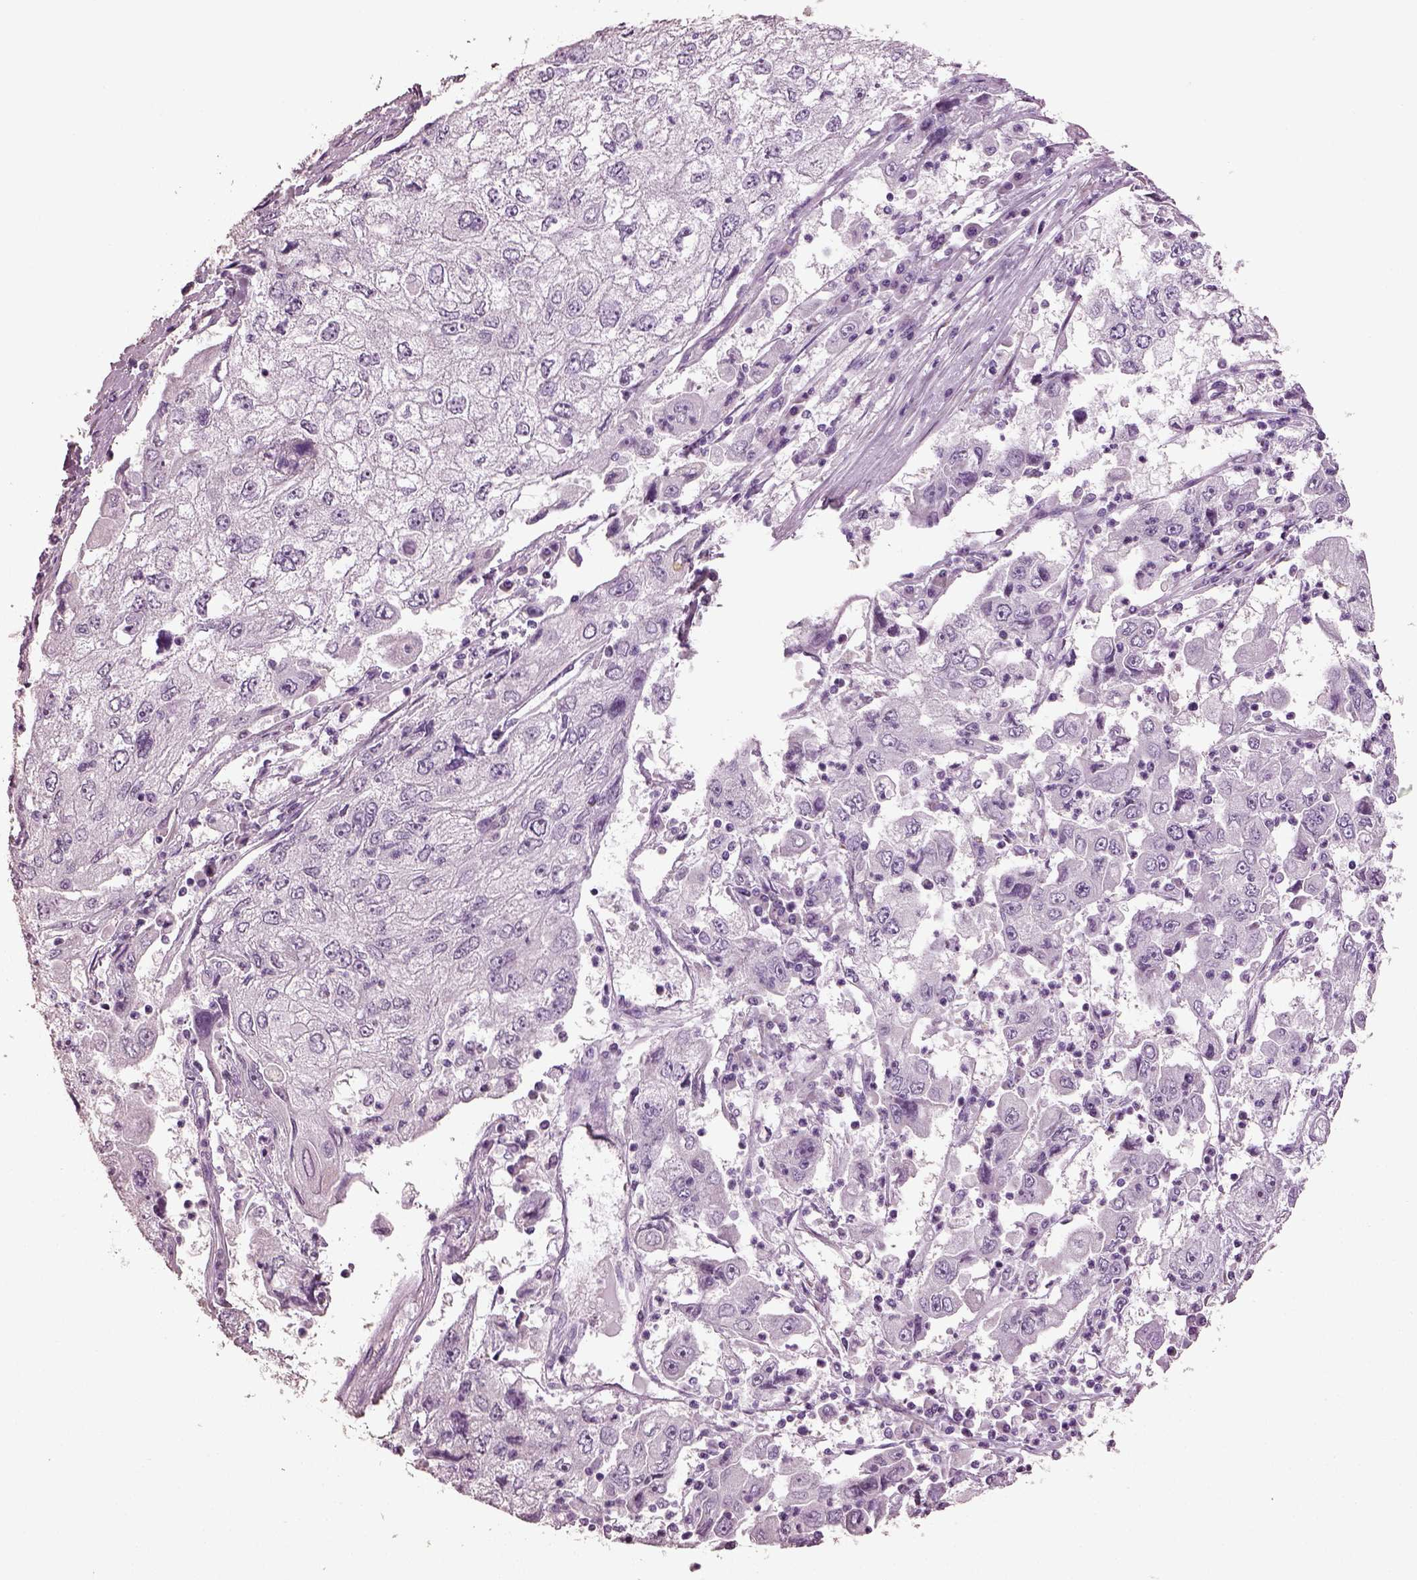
{"staining": {"intensity": "negative", "quantity": "none", "location": "none"}, "tissue": "cervical cancer", "cell_type": "Tumor cells", "image_type": "cancer", "snomed": [{"axis": "morphology", "description": "Squamous cell carcinoma, NOS"}, {"axis": "topography", "description": "Cervix"}], "caption": "Protein analysis of cervical cancer (squamous cell carcinoma) exhibits no significant positivity in tumor cells. The staining was performed using DAB (3,3'-diaminobenzidine) to visualize the protein expression in brown, while the nuclei were stained in blue with hematoxylin (Magnification: 20x).", "gene": "GUCA1A", "patient": {"sex": "female", "age": 36}}